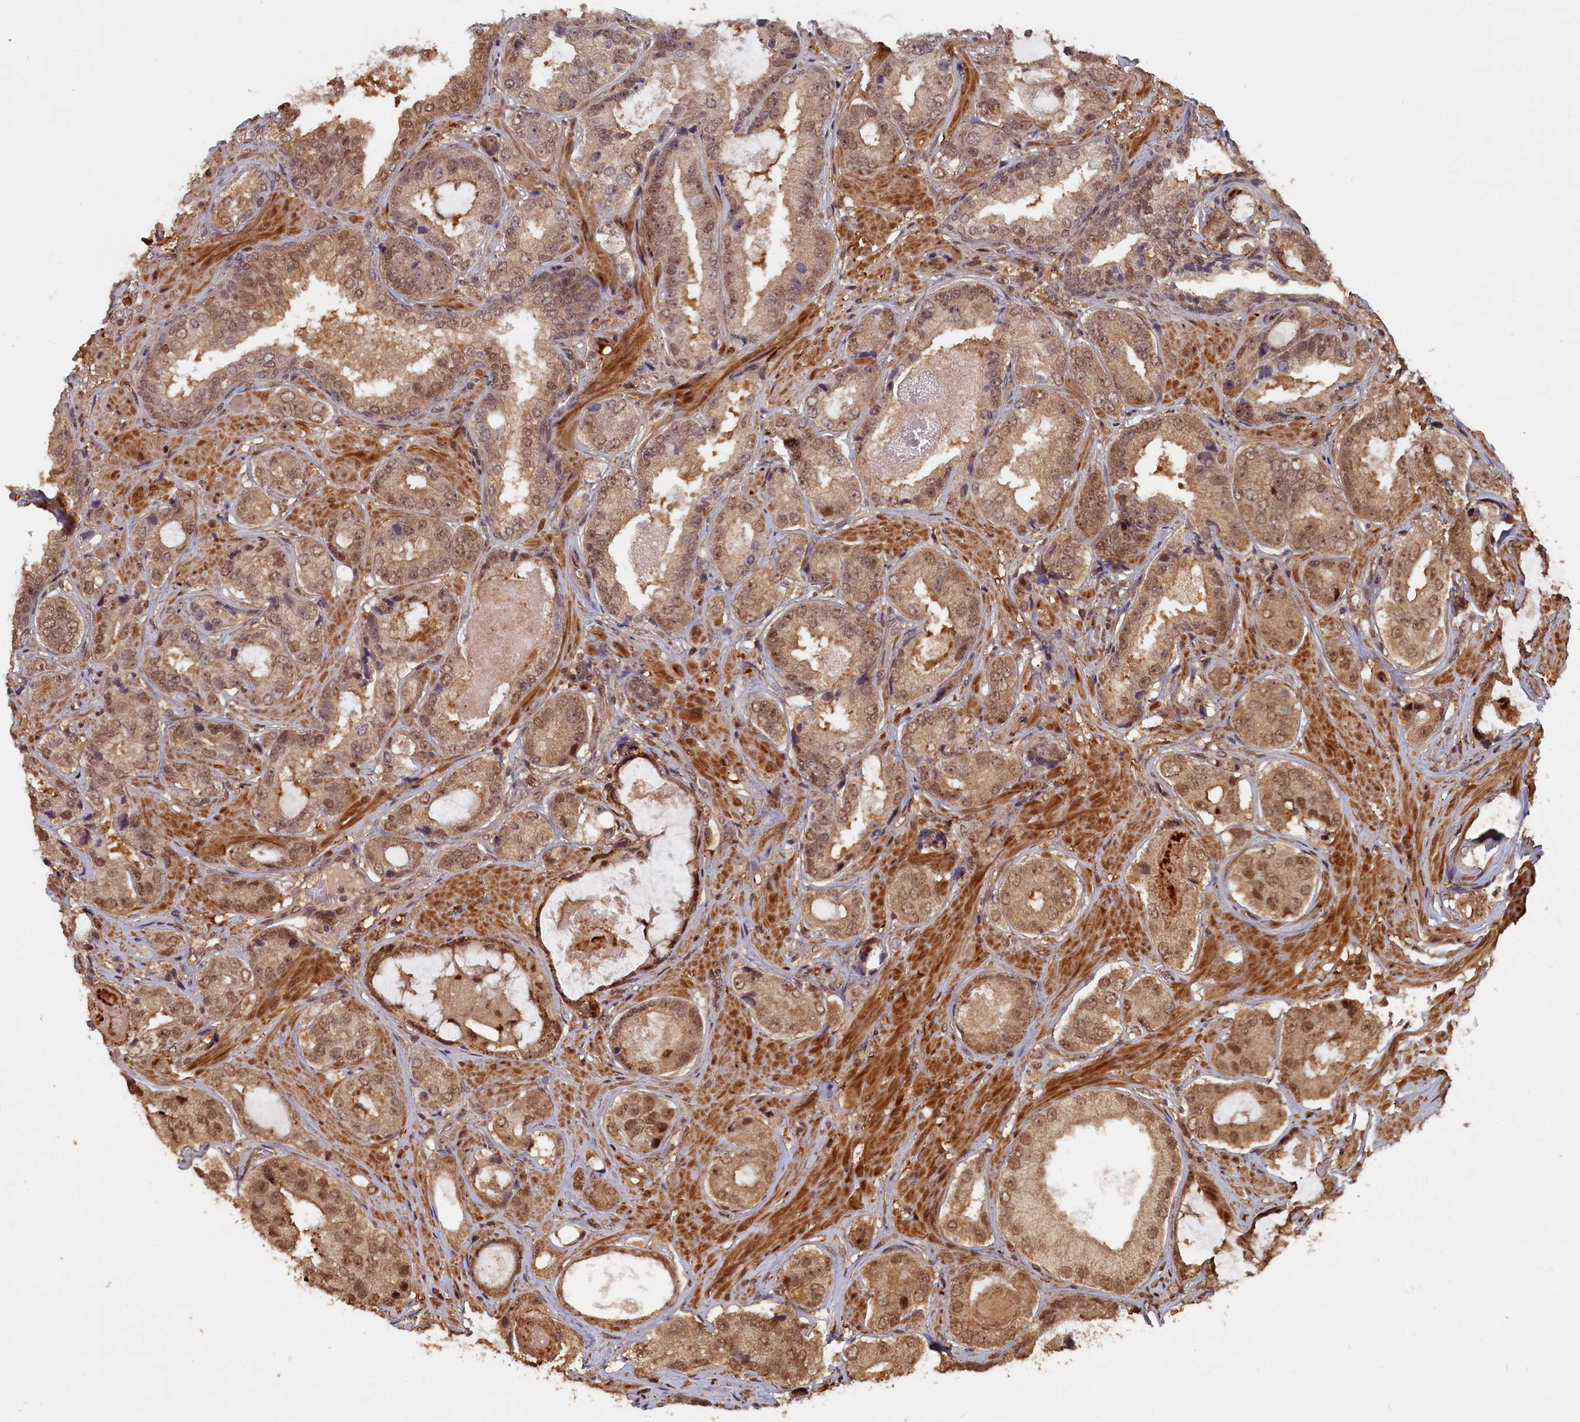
{"staining": {"intensity": "moderate", "quantity": ">75%", "location": "cytoplasmic/membranous,nuclear"}, "tissue": "prostate cancer", "cell_type": "Tumor cells", "image_type": "cancer", "snomed": [{"axis": "morphology", "description": "Adenocarcinoma, High grade"}, {"axis": "topography", "description": "Prostate"}], "caption": "Protein staining of prostate high-grade adenocarcinoma tissue reveals moderate cytoplasmic/membranous and nuclear positivity in about >75% of tumor cells.", "gene": "HIF3A", "patient": {"sex": "male", "age": 59}}